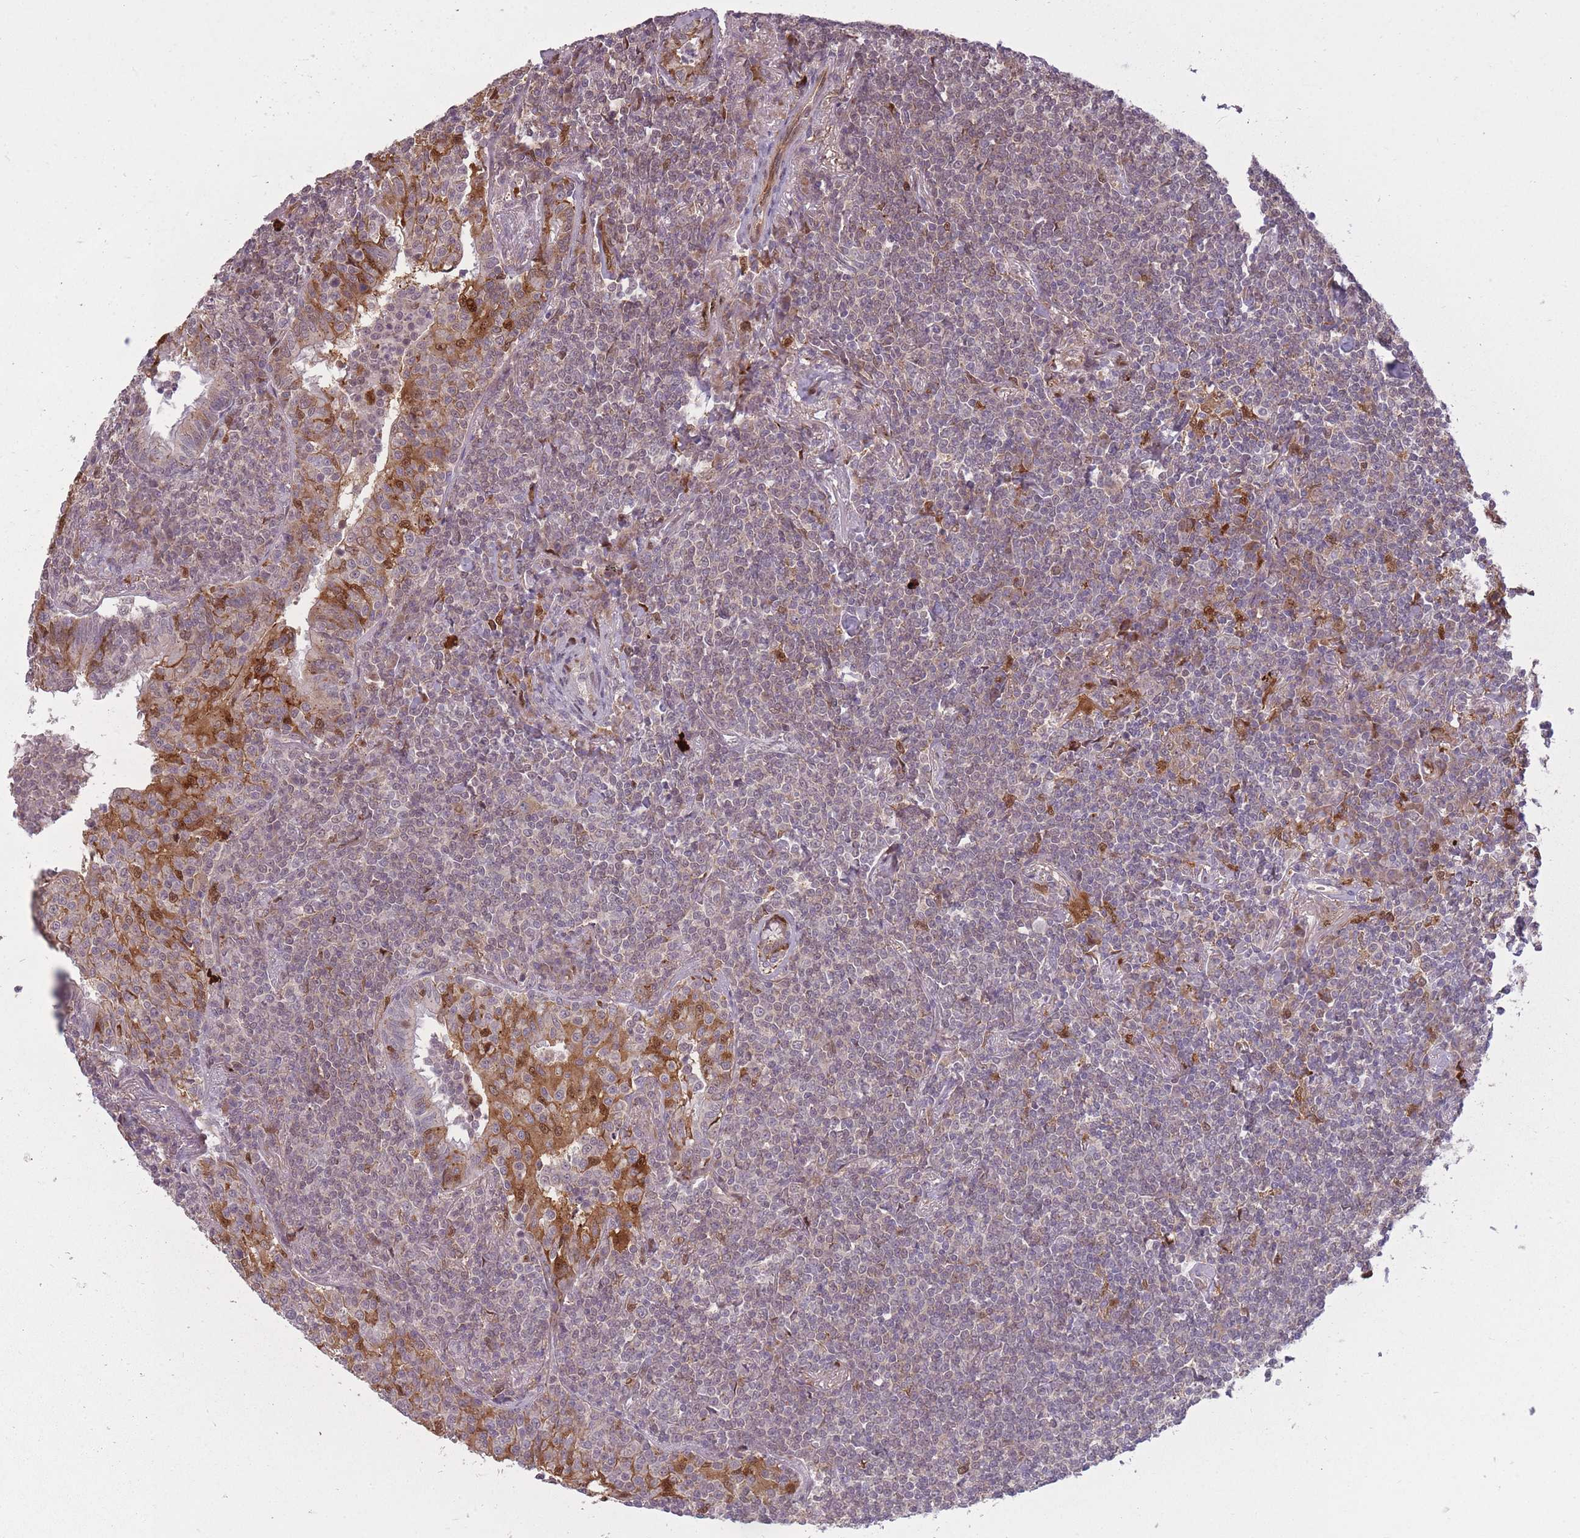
{"staining": {"intensity": "negative", "quantity": "none", "location": "none"}, "tissue": "lymphoma", "cell_type": "Tumor cells", "image_type": "cancer", "snomed": [{"axis": "morphology", "description": "Malignant lymphoma, non-Hodgkin's type, Low grade"}, {"axis": "topography", "description": "Lung"}], "caption": "Protein analysis of malignant lymphoma, non-Hodgkin's type (low-grade) reveals no significant positivity in tumor cells.", "gene": "LGALS9", "patient": {"sex": "female", "age": 71}}